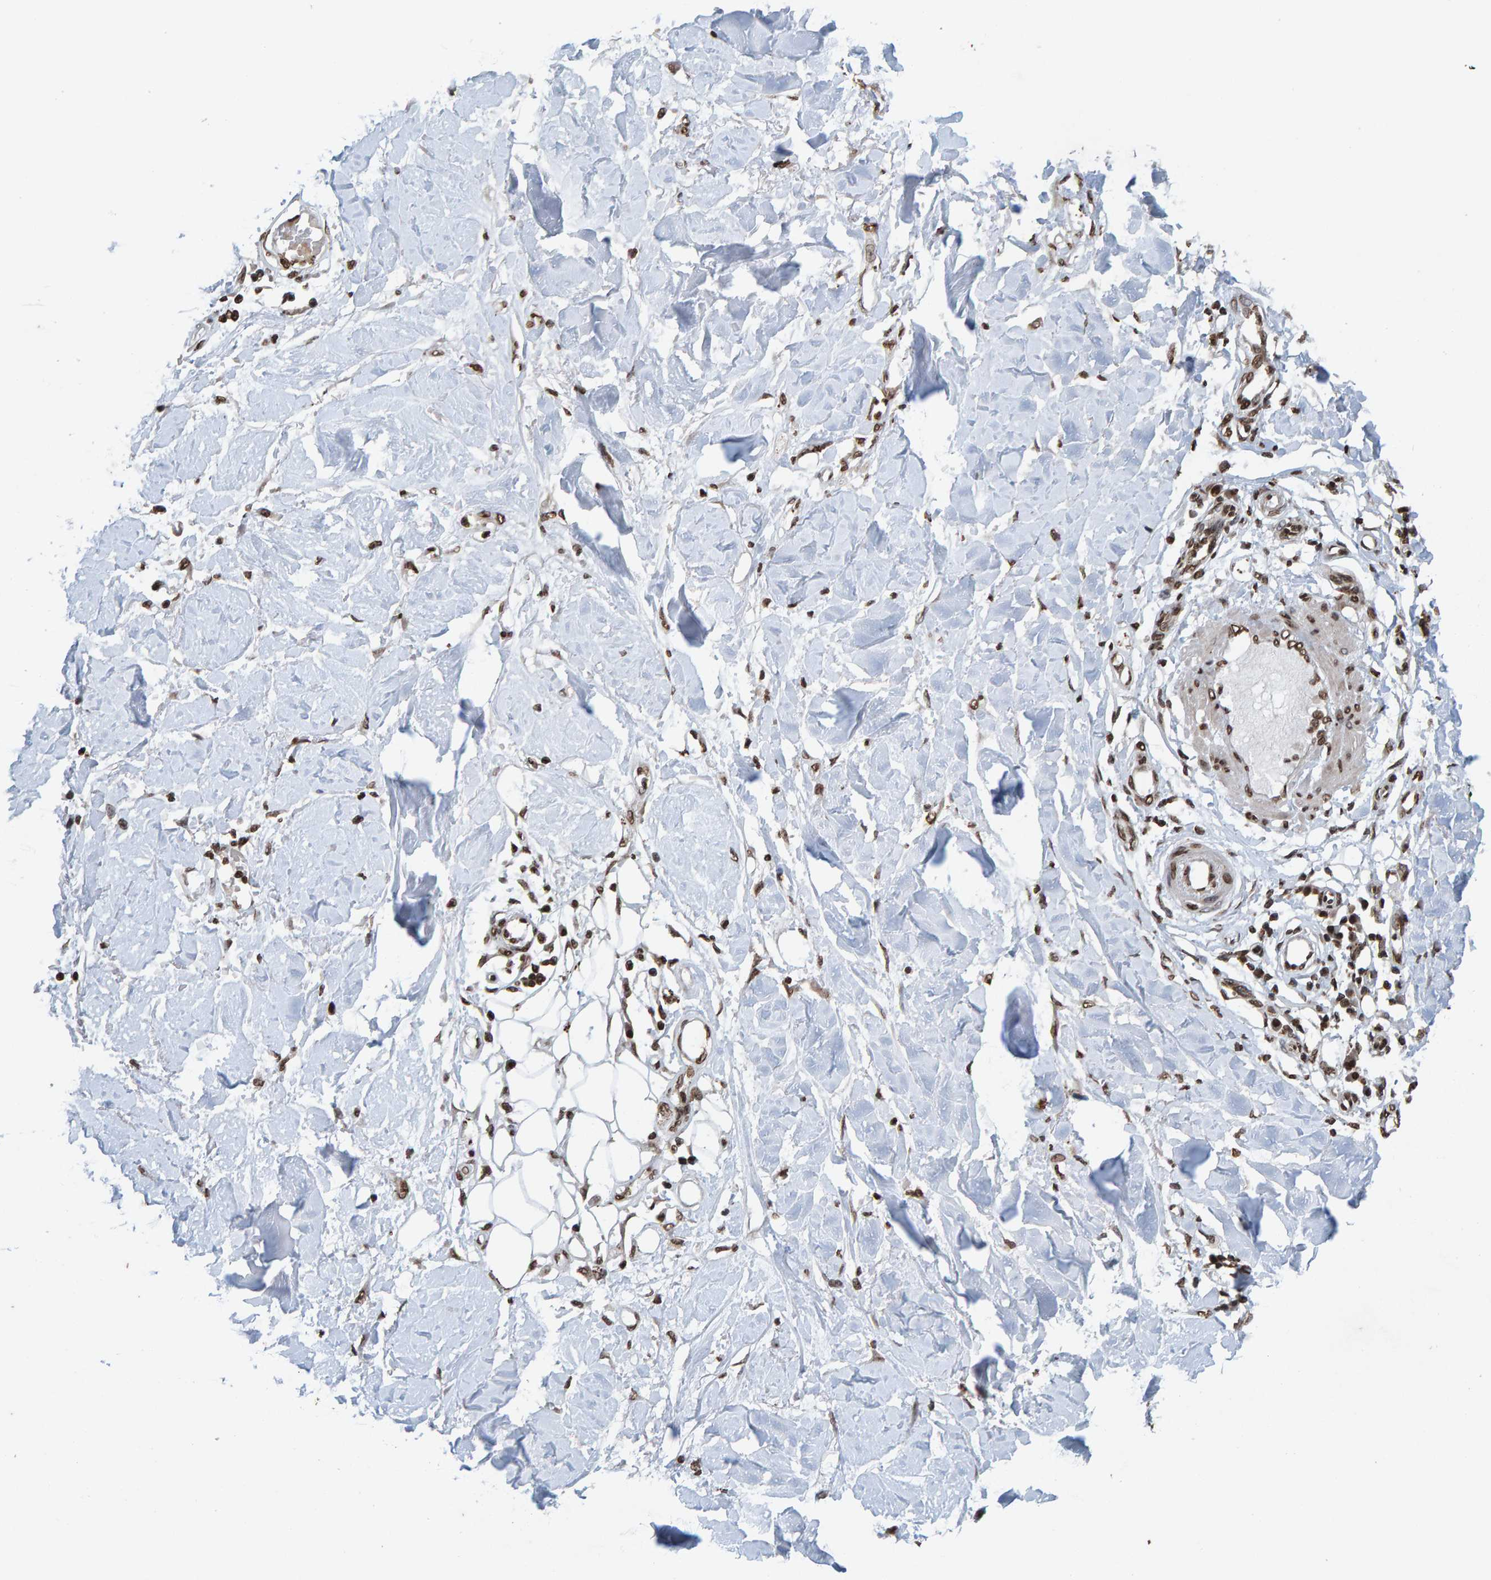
{"staining": {"intensity": "negative", "quantity": "none", "location": "none"}, "tissue": "adipose tissue", "cell_type": "Adipocytes", "image_type": "normal", "snomed": [{"axis": "morphology", "description": "Normal tissue, NOS"}, {"axis": "morphology", "description": "Squamous cell carcinoma, NOS"}, {"axis": "topography", "description": "Skin"}, {"axis": "topography", "description": "Peripheral nerve tissue"}], "caption": "A histopathology image of human adipose tissue is negative for staining in adipocytes. (DAB (3,3'-diaminobenzidine) immunohistochemistry with hematoxylin counter stain).", "gene": "H2AZ1", "patient": {"sex": "male", "age": 83}}